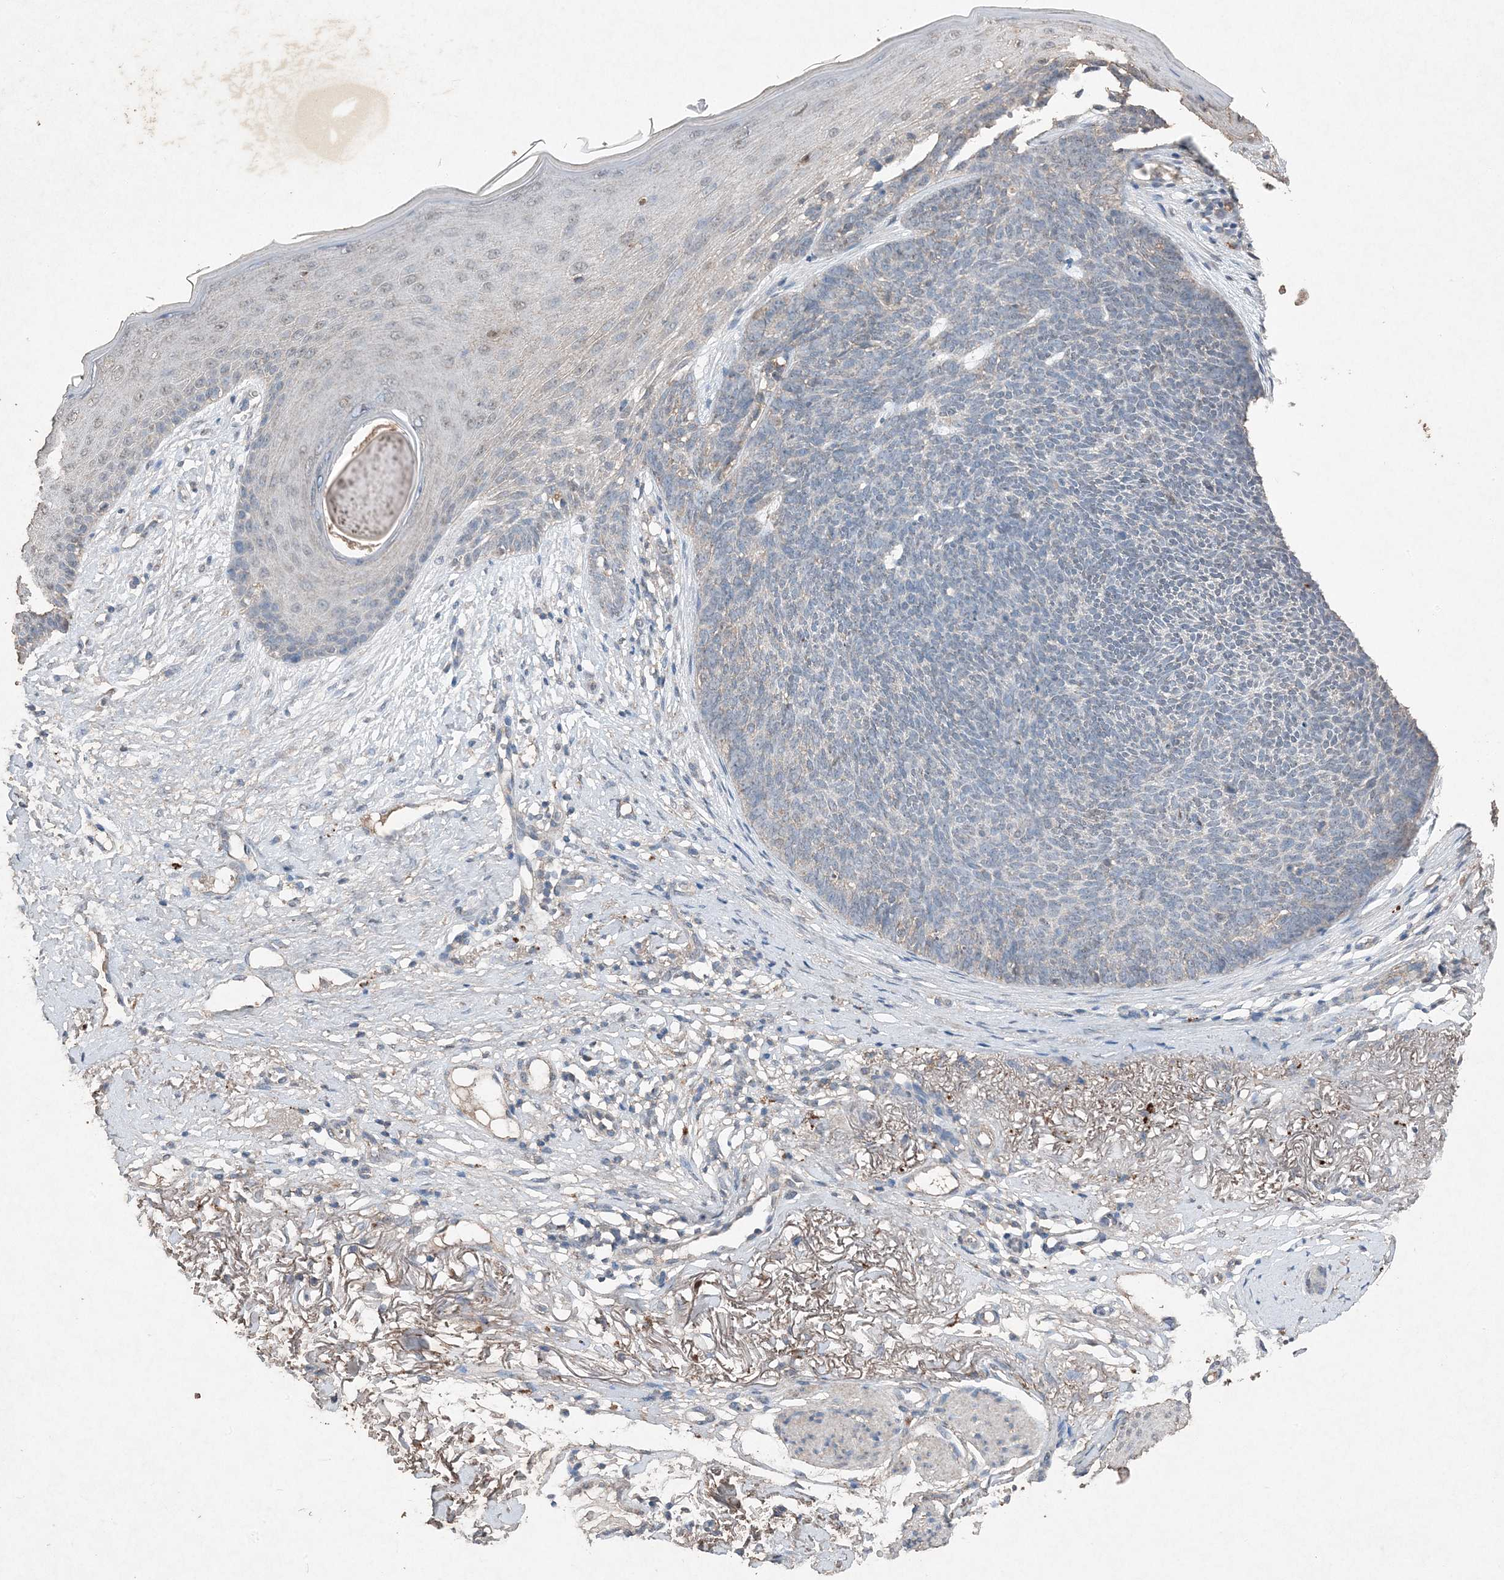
{"staining": {"intensity": "negative", "quantity": "none", "location": "none"}, "tissue": "skin cancer", "cell_type": "Tumor cells", "image_type": "cancer", "snomed": [{"axis": "morphology", "description": "Basal cell carcinoma"}, {"axis": "topography", "description": "Skin"}], "caption": "This is a photomicrograph of IHC staining of skin cancer, which shows no expression in tumor cells.", "gene": "FCN3", "patient": {"sex": "female", "age": 70}}